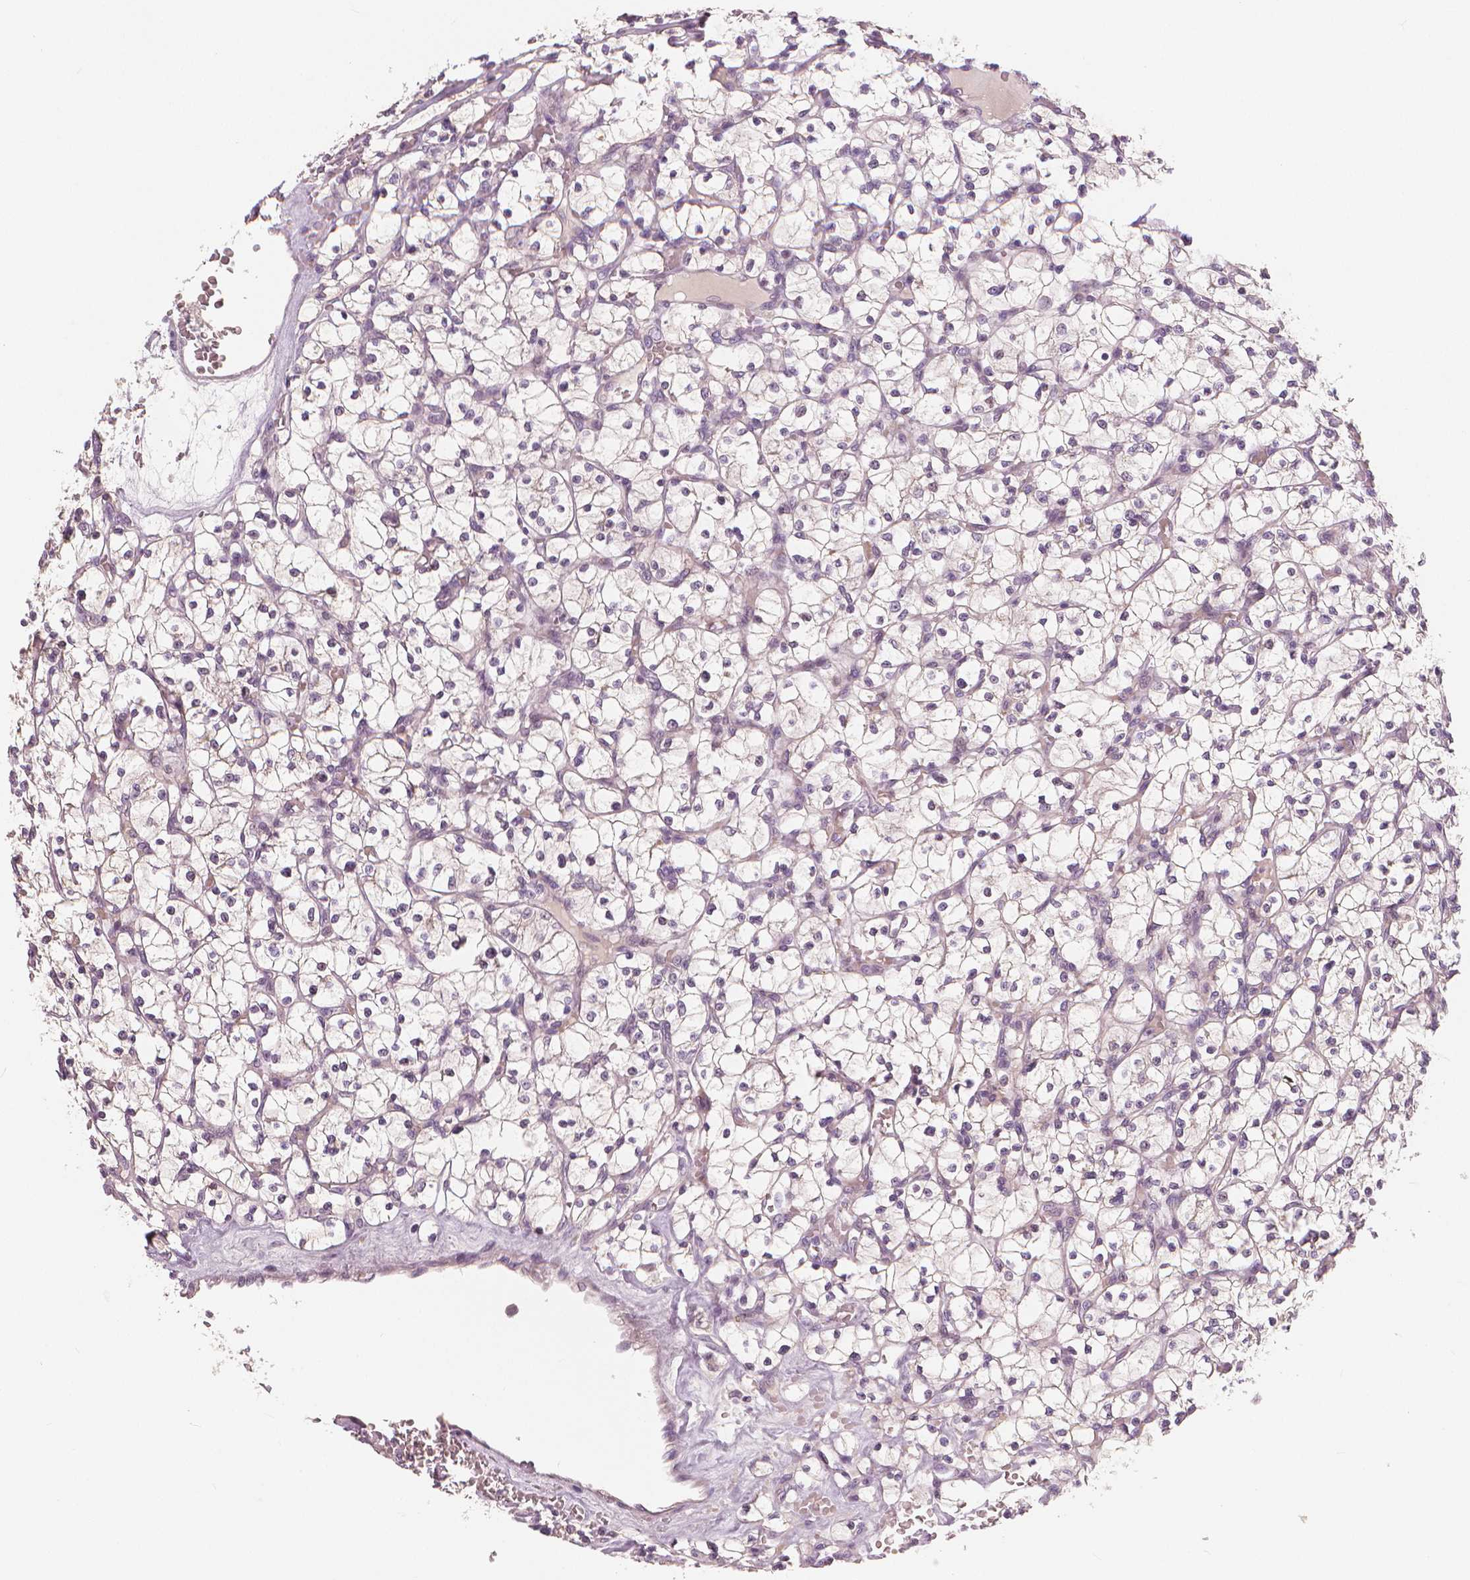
{"staining": {"intensity": "negative", "quantity": "none", "location": "none"}, "tissue": "renal cancer", "cell_type": "Tumor cells", "image_type": "cancer", "snomed": [{"axis": "morphology", "description": "Adenocarcinoma, NOS"}, {"axis": "topography", "description": "Kidney"}], "caption": "The photomicrograph shows no staining of tumor cells in renal cancer.", "gene": "RNASE7", "patient": {"sex": "female", "age": 64}}